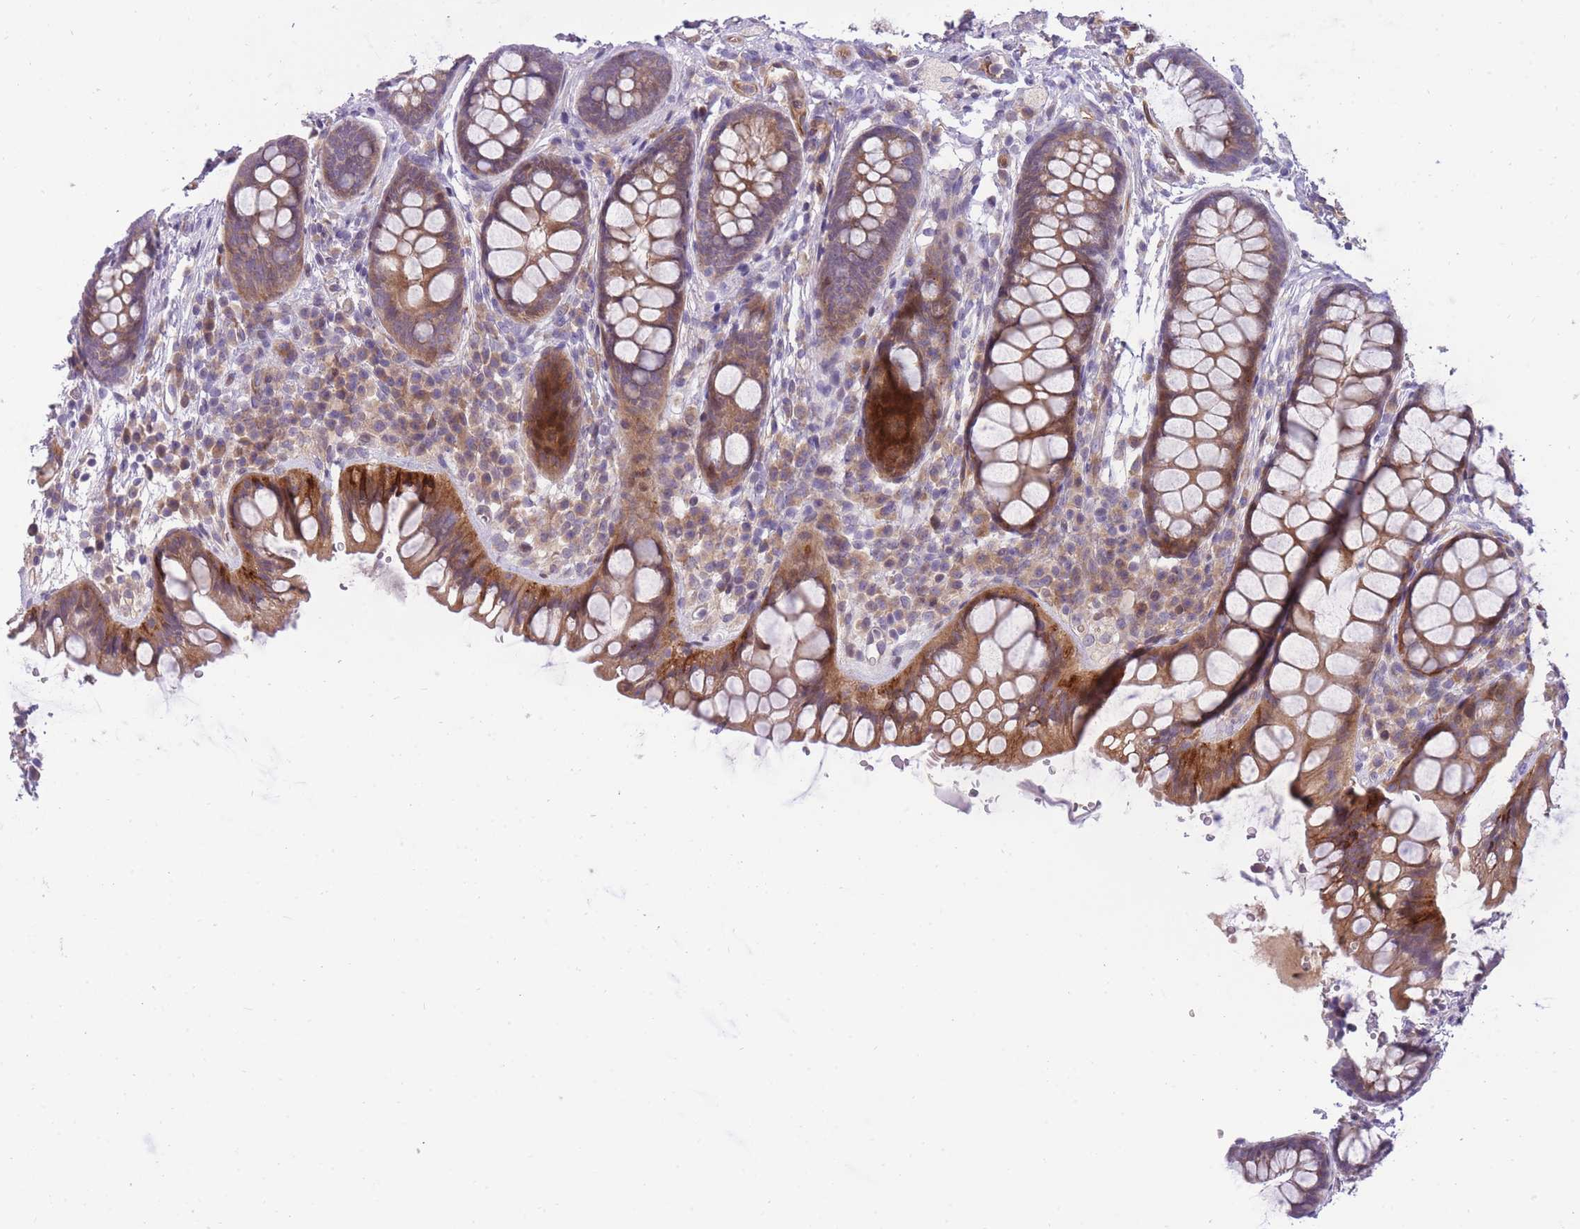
{"staining": {"intensity": "moderate", "quantity": "25%-75%", "location": "cytoplasmic/membranous,nuclear"}, "tissue": "rectum", "cell_type": "Glandular cells", "image_type": "normal", "snomed": [{"axis": "morphology", "description": "Normal tissue, NOS"}, {"axis": "topography", "description": "Rectum"}, {"axis": "topography", "description": "Peripheral nerve tissue"}], "caption": "Protein expression analysis of benign rectum shows moderate cytoplasmic/membranous,nuclear expression in about 25%-75% of glandular cells. The protein of interest is shown in brown color, while the nuclei are stained blue.", "gene": "CRYGN", "patient": {"sex": "female", "age": 69}}